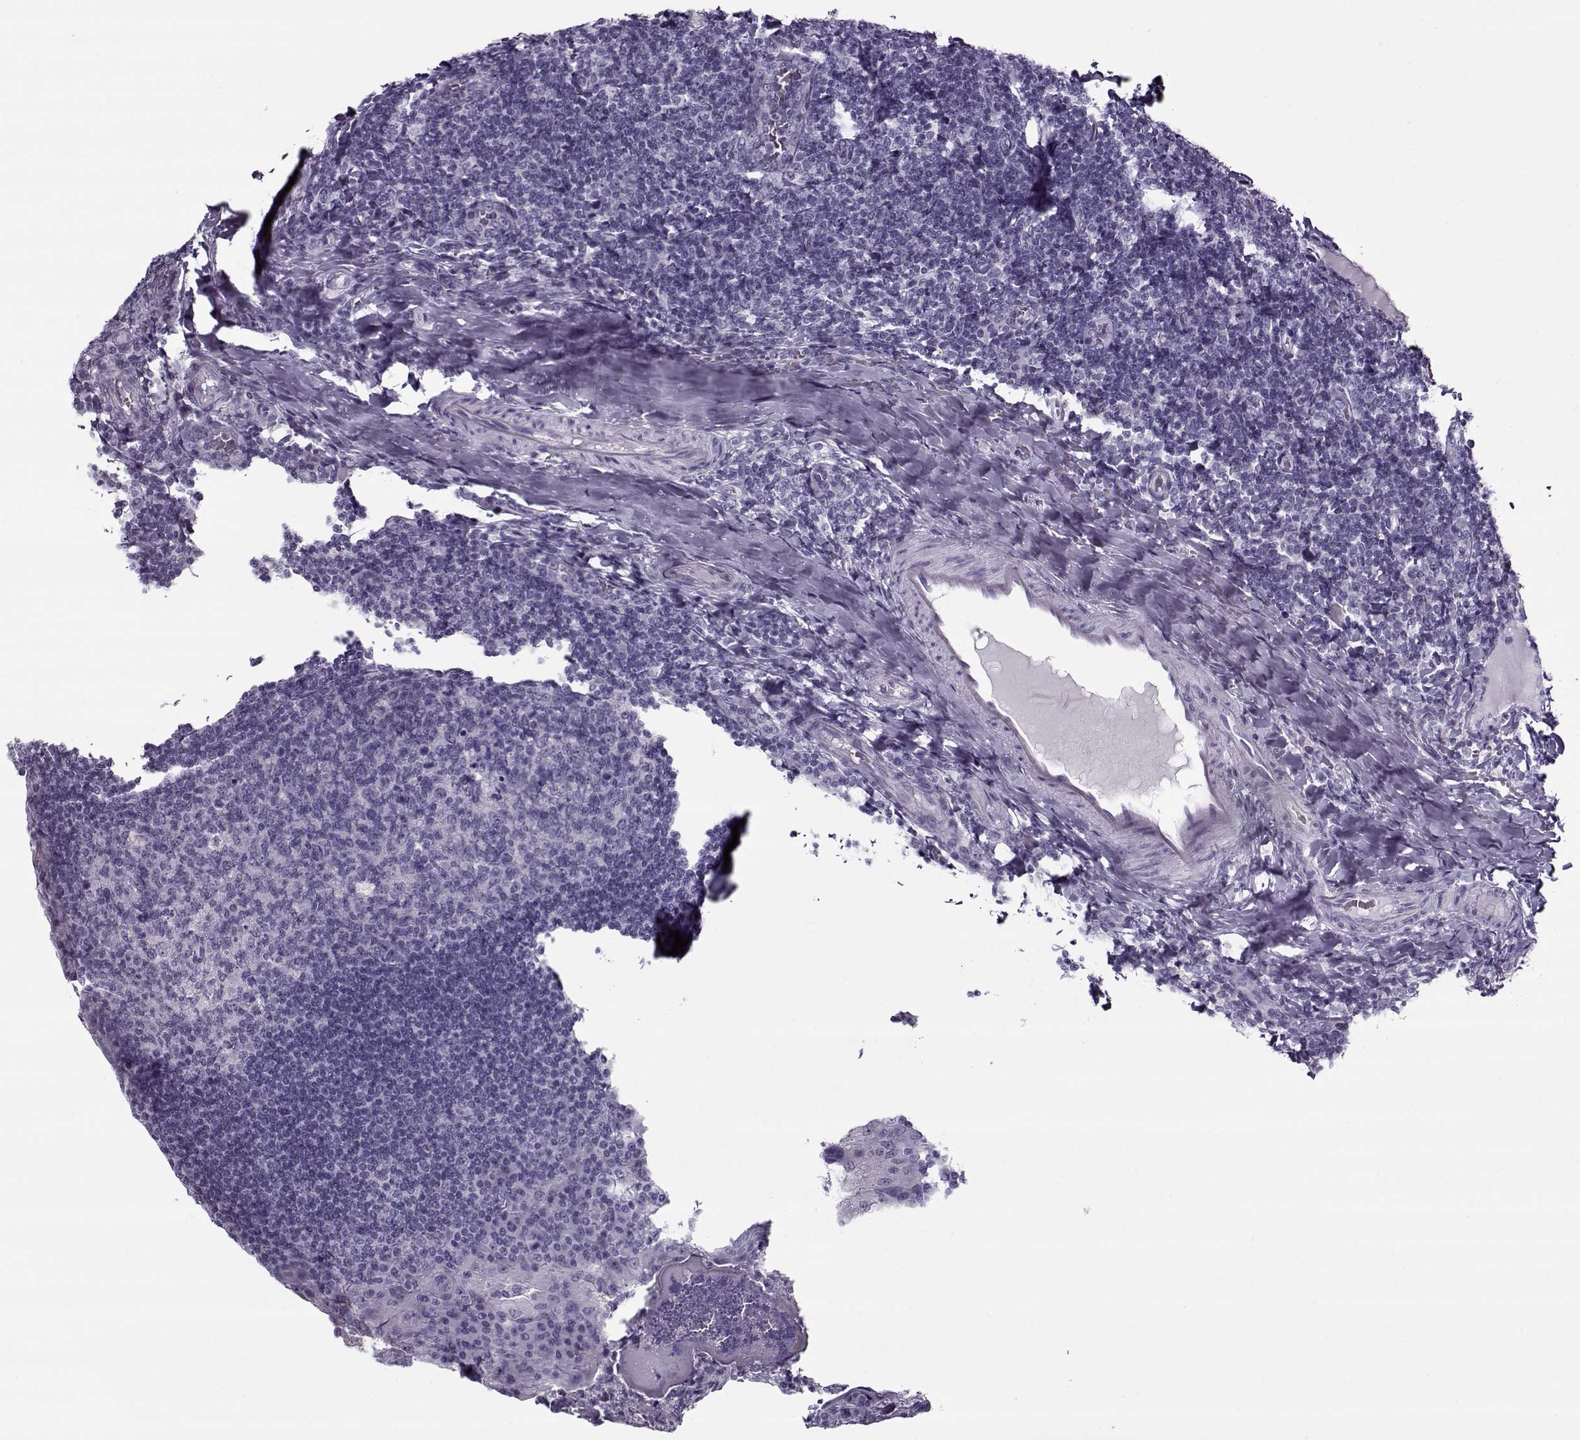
{"staining": {"intensity": "negative", "quantity": "none", "location": "none"}, "tissue": "tonsil", "cell_type": "Germinal center cells", "image_type": "normal", "snomed": [{"axis": "morphology", "description": "Normal tissue, NOS"}, {"axis": "topography", "description": "Tonsil"}], "caption": "IHC of normal human tonsil reveals no expression in germinal center cells. The staining is performed using DAB brown chromogen with nuclei counter-stained in using hematoxylin.", "gene": "GAGE10", "patient": {"sex": "male", "age": 17}}